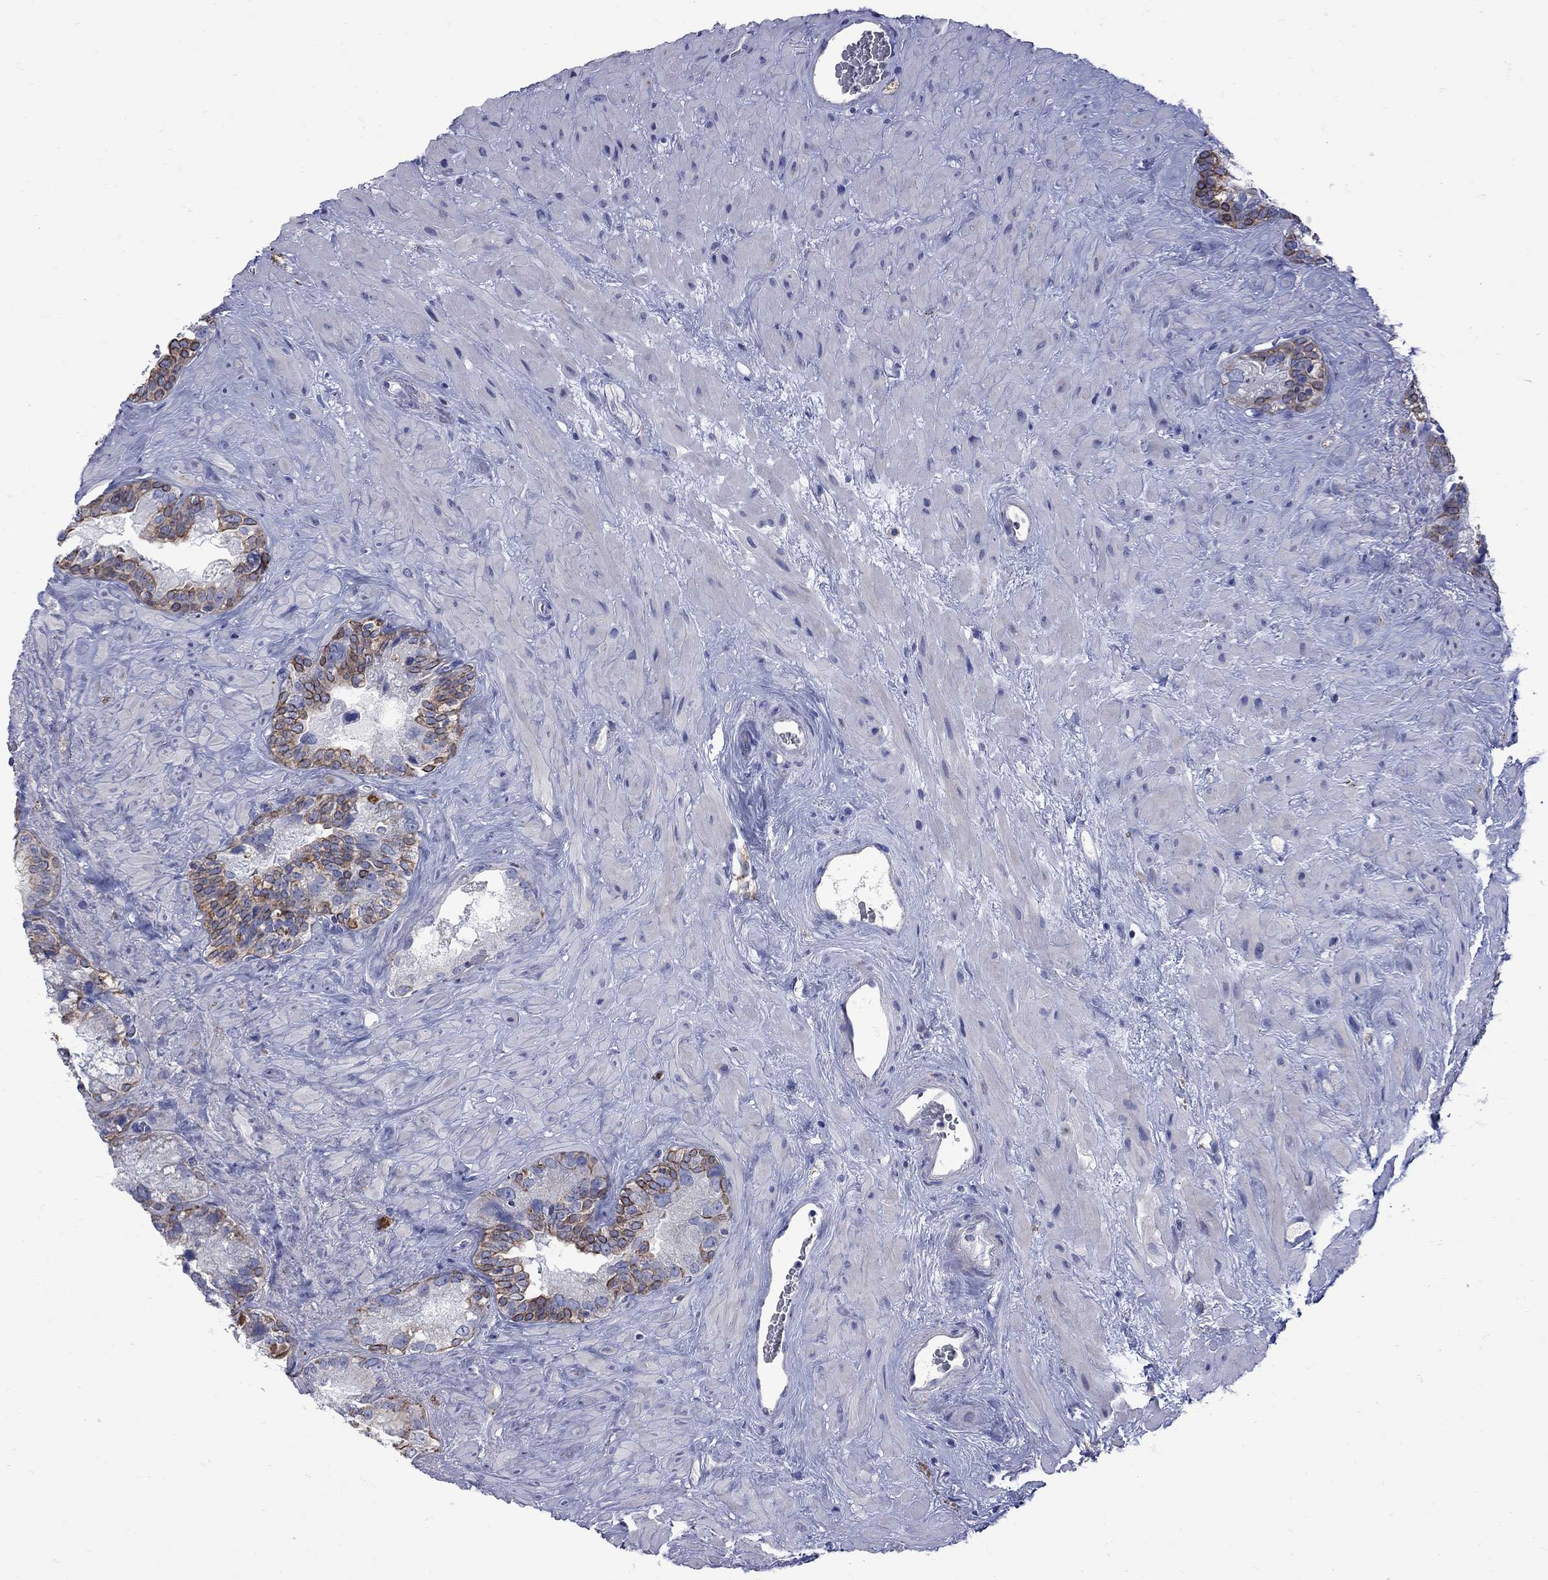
{"staining": {"intensity": "strong", "quantity": ">75%", "location": "cytoplasmic/membranous"}, "tissue": "seminal vesicle", "cell_type": "Glandular cells", "image_type": "normal", "snomed": [{"axis": "morphology", "description": "Normal tissue, NOS"}, {"axis": "topography", "description": "Prostate"}, {"axis": "topography", "description": "Seminal veicle"}], "caption": "Protein expression analysis of benign seminal vesicle demonstrates strong cytoplasmic/membranous positivity in approximately >75% of glandular cells.", "gene": "SESTD1", "patient": {"sex": "male", "age": 71}}